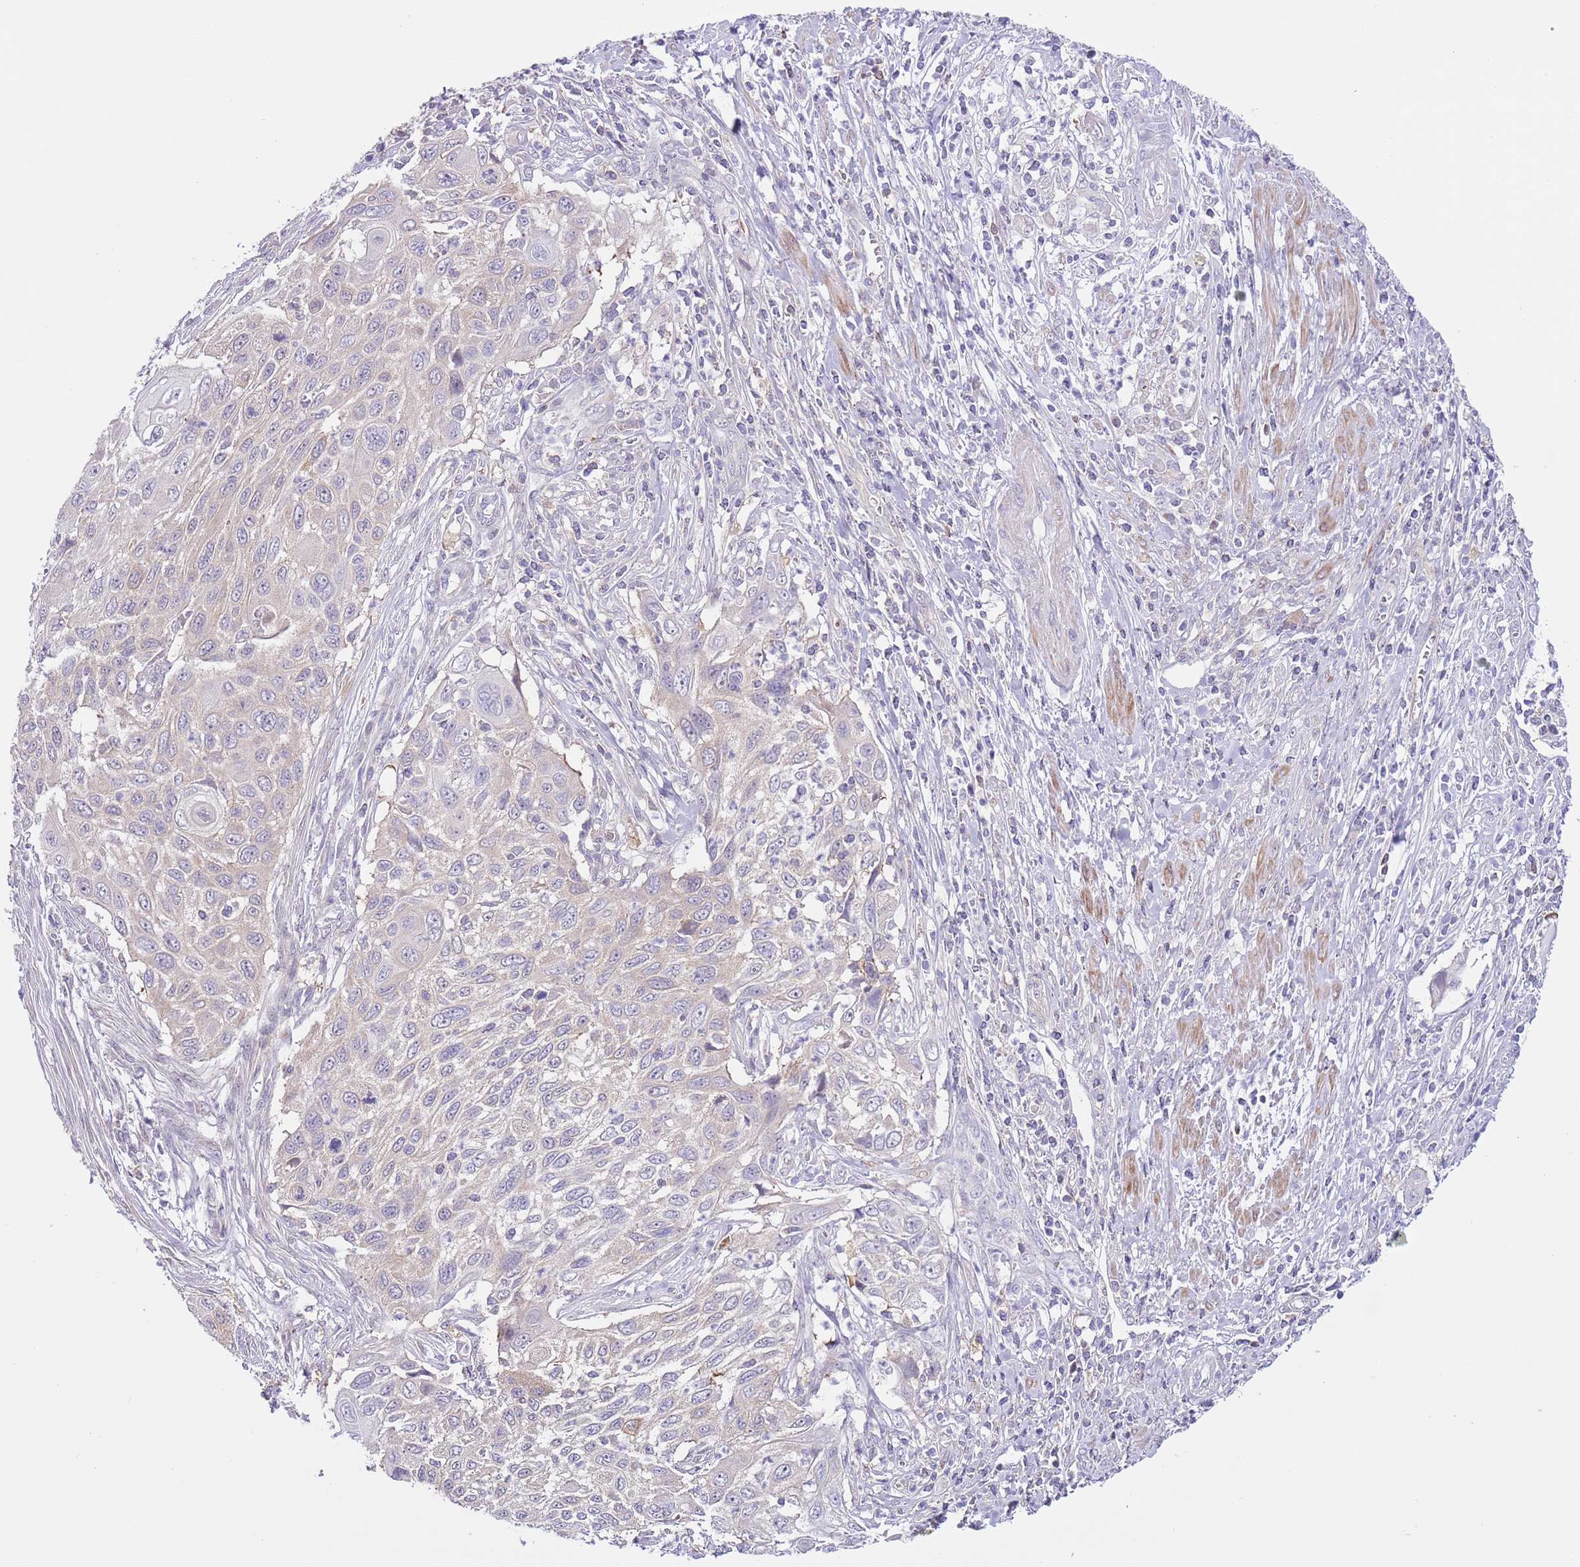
{"staining": {"intensity": "negative", "quantity": "none", "location": "none"}, "tissue": "cervical cancer", "cell_type": "Tumor cells", "image_type": "cancer", "snomed": [{"axis": "morphology", "description": "Squamous cell carcinoma, NOS"}, {"axis": "topography", "description": "Cervix"}], "caption": "This is an immunohistochemistry (IHC) photomicrograph of human cervical squamous cell carcinoma. There is no expression in tumor cells.", "gene": "PRR32", "patient": {"sex": "female", "age": 70}}